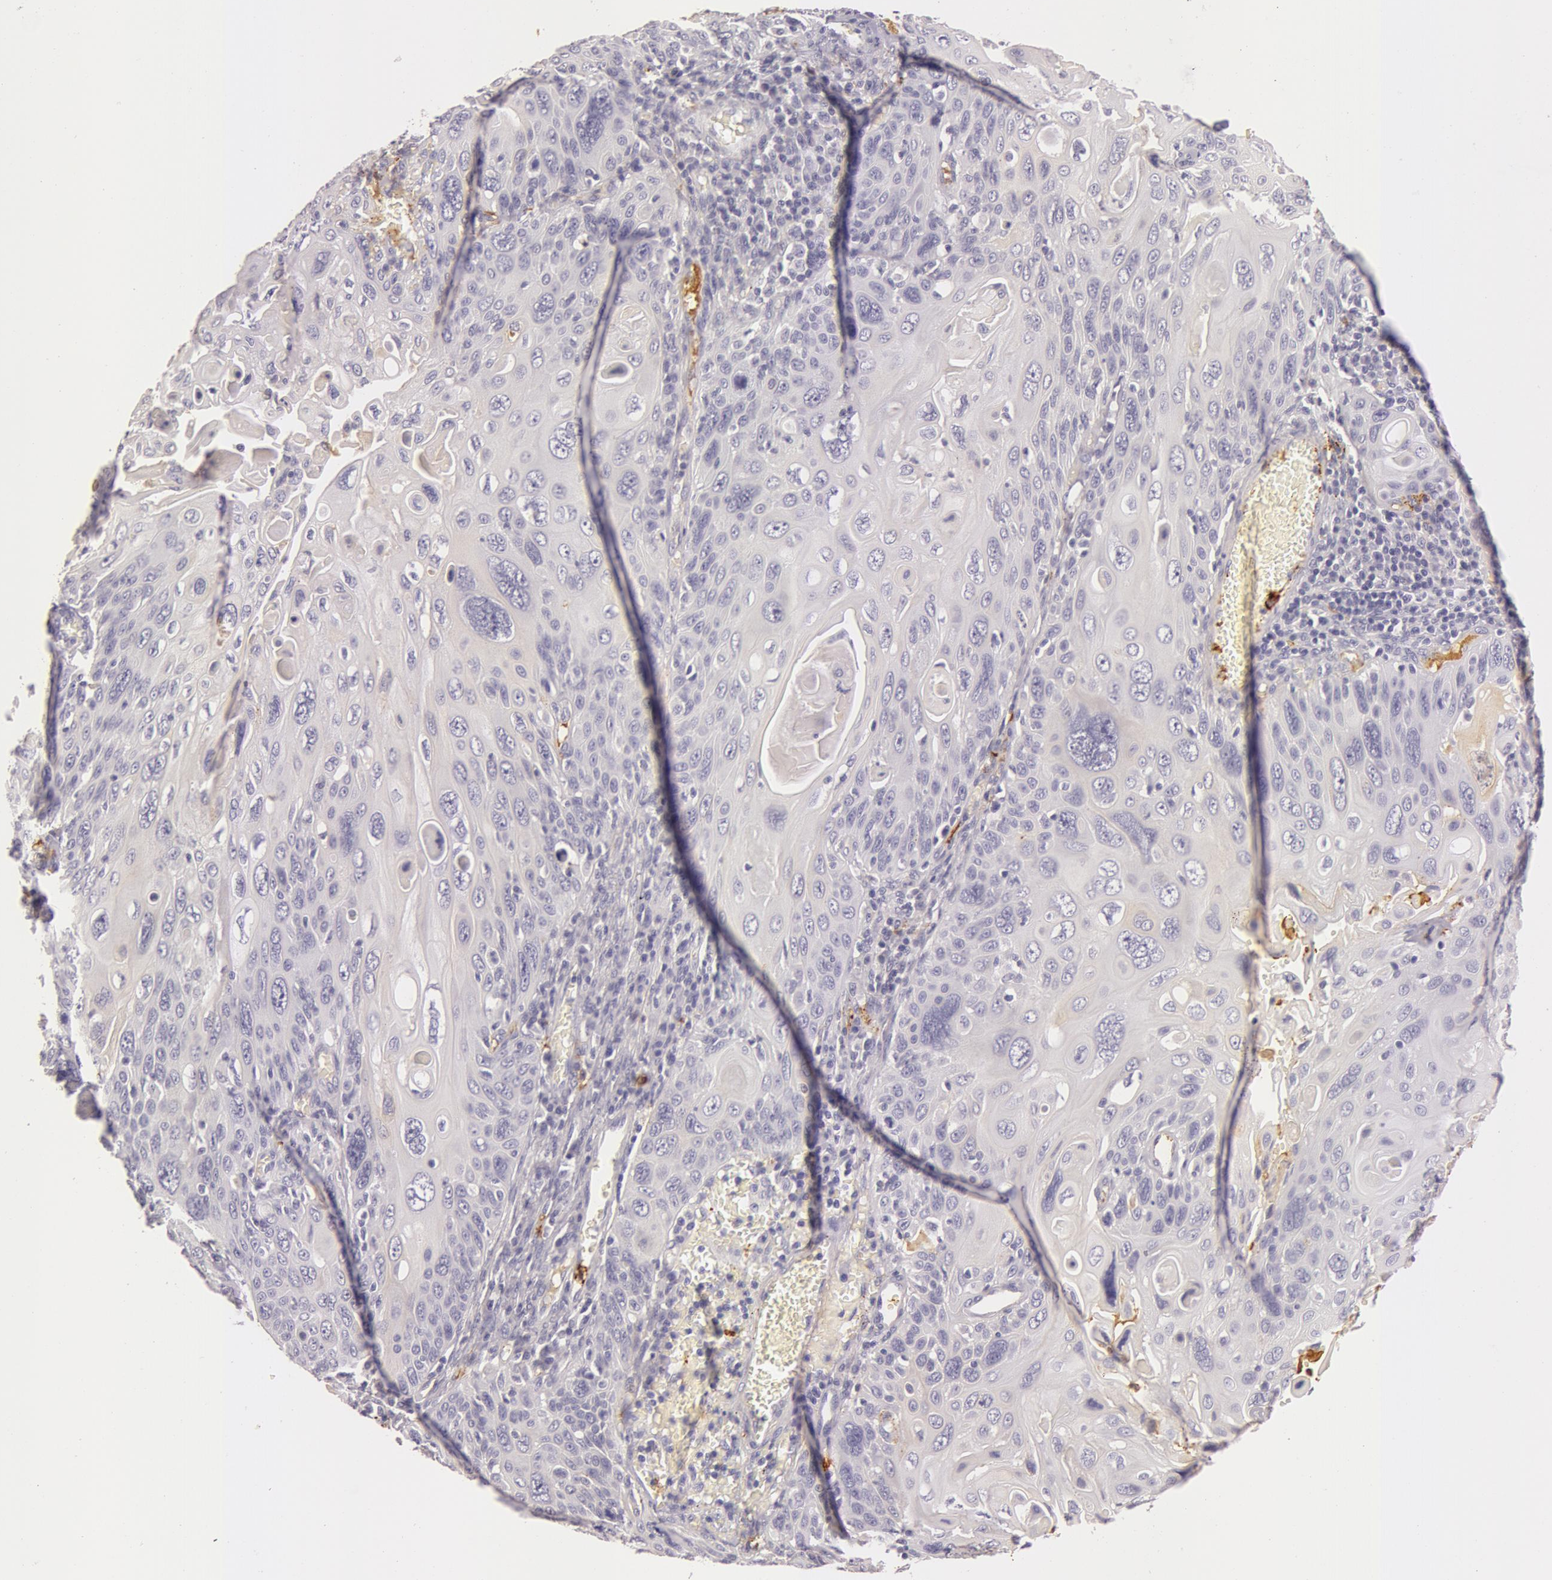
{"staining": {"intensity": "negative", "quantity": "none", "location": "none"}, "tissue": "cervical cancer", "cell_type": "Tumor cells", "image_type": "cancer", "snomed": [{"axis": "morphology", "description": "Squamous cell carcinoma, NOS"}, {"axis": "topography", "description": "Cervix"}], "caption": "The immunohistochemistry (IHC) micrograph has no significant staining in tumor cells of cervical squamous cell carcinoma tissue. Brightfield microscopy of IHC stained with DAB (brown) and hematoxylin (blue), captured at high magnification.", "gene": "C4BPA", "patient": {"sex": "female", "age": 54}}